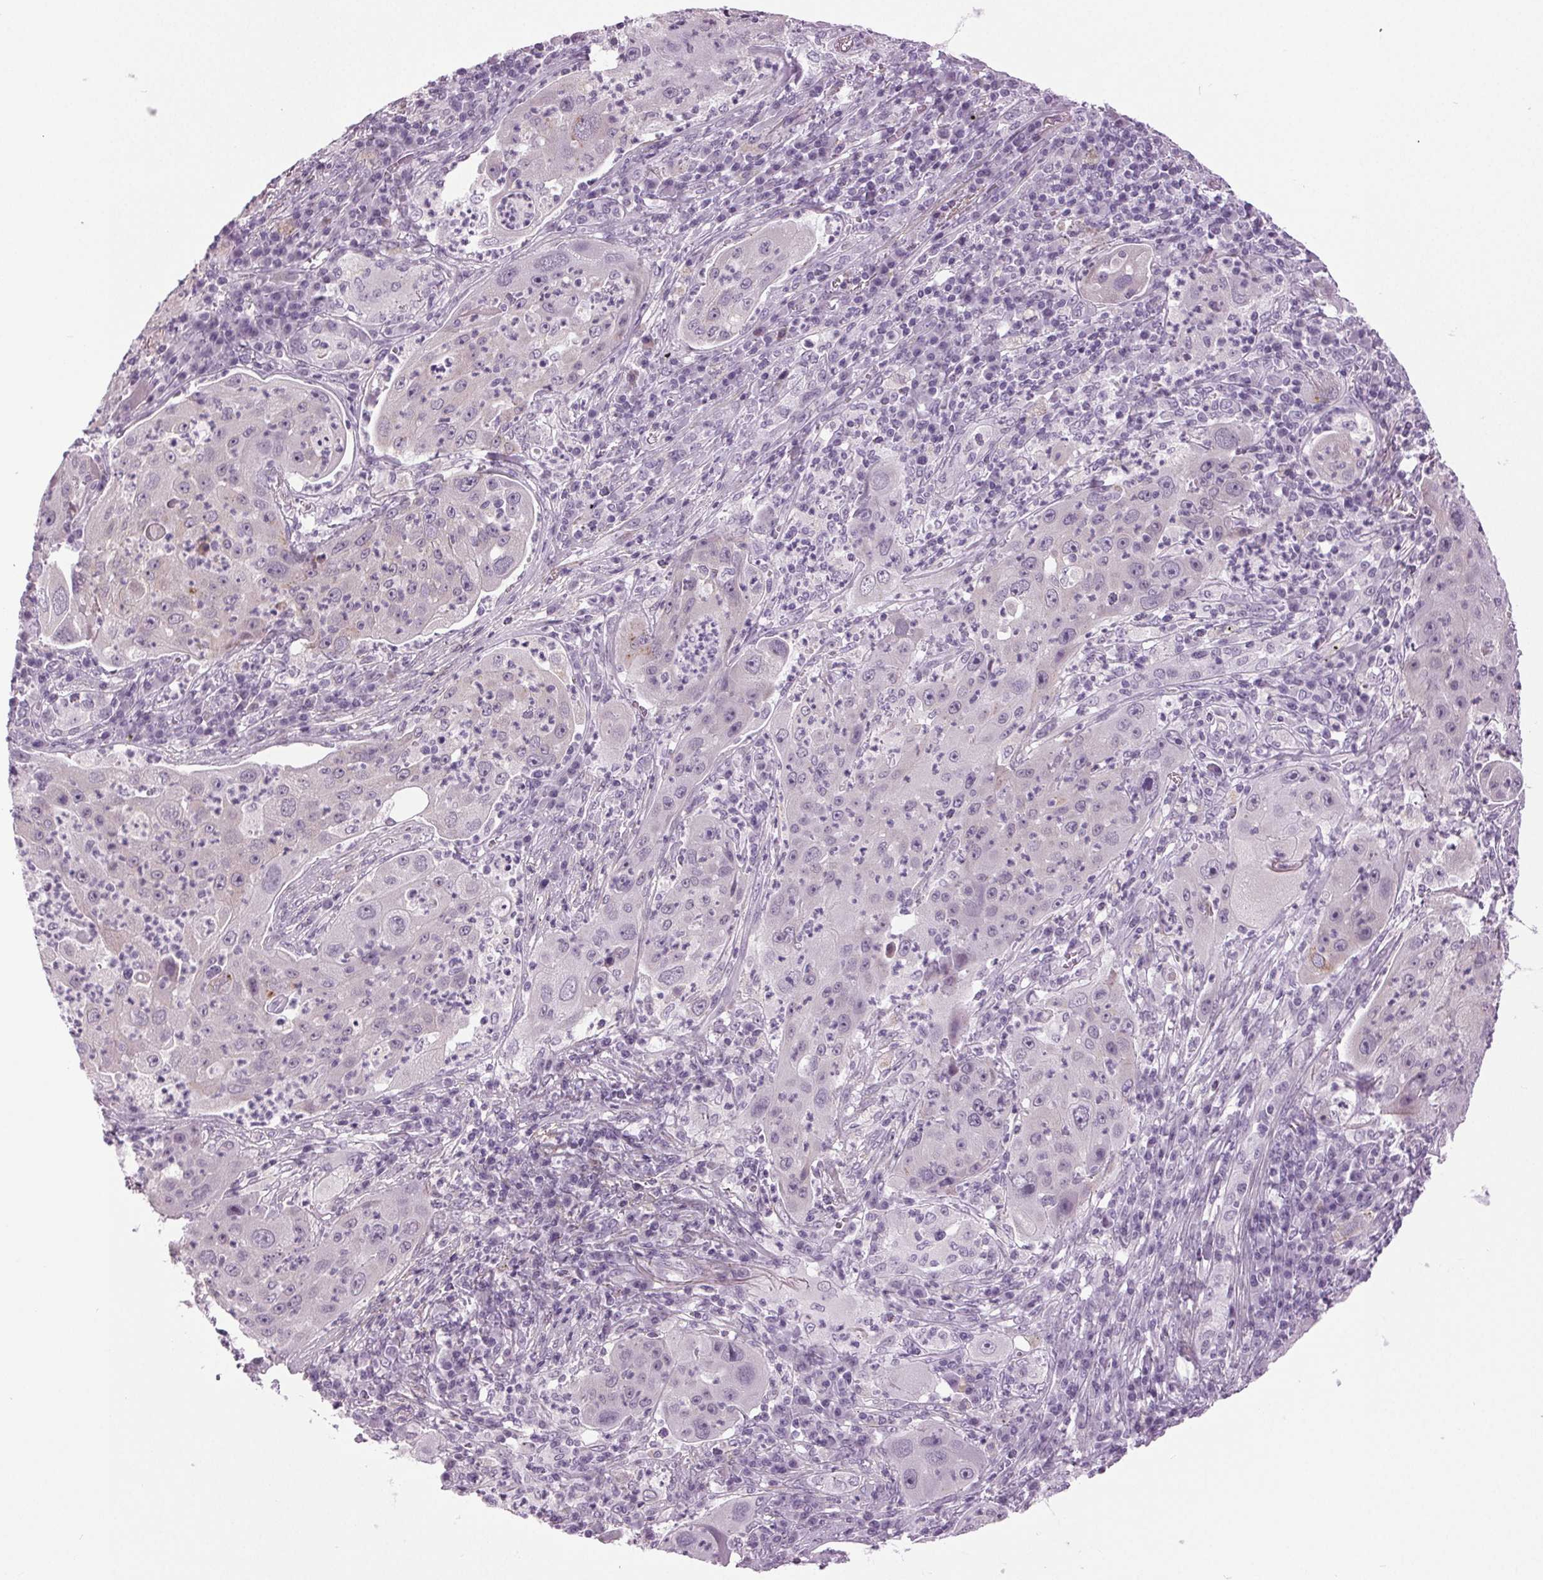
{"staining": {"intensity": "negative", "quantity": "none", "location": "none"}, "tissue": "lung cancer", "cell_type": "Tumor cells", "image_type": "cancer", "snomed": [{"axis": "morphology", "description": "Squamous cell carcinoma, NOS"}, {"axis": "topography", "description": "Lung"}], "caption": "The micrograph reveals no staining of tumor cells in lung cancer.", "gene": "DNAH12", "patient": {"sex": "female", "age": 59}}